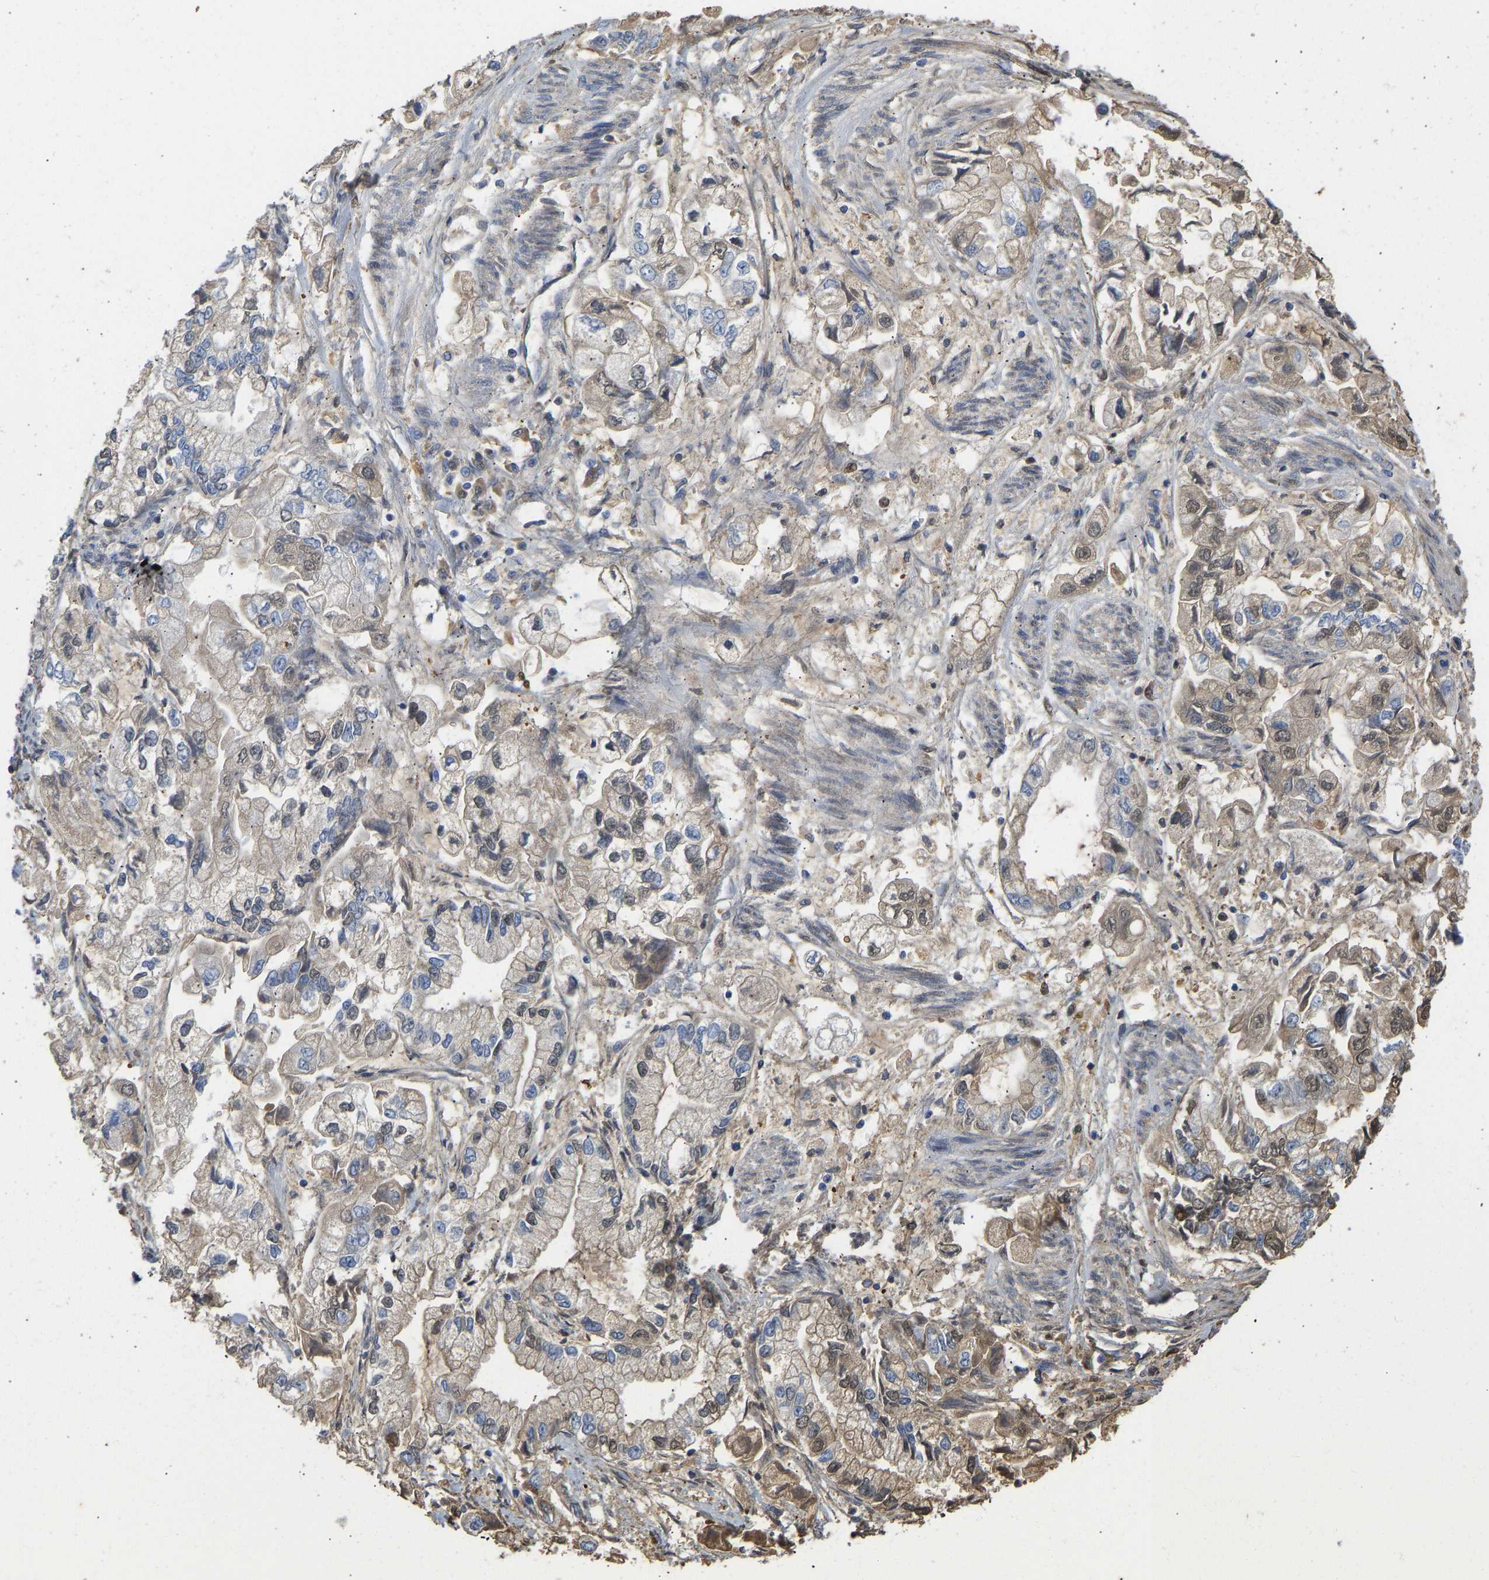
{"staining": {"intensity": "moderate", "quantity": ">75%", "location": "cytoplasmic/membranous,nuclear"}, "tissue": "stomach cancer", "cell_type": "Tumor cells", "image_type": "cancer", "snomed": [{"axis": "morphology", "description": "Normal tissue, NOS"}, {"axis": "morphology", "description": "Adenocarcinoma, NOS"}, {"axis": "topography", "description": "Stomach"}], "caption": "Stomach adenocarcinoma stained with a protein marker exhibits moderate staining in tumor cells.", "gene": "VCPKMT", "patient": {"sex": "male", "age": 62}}